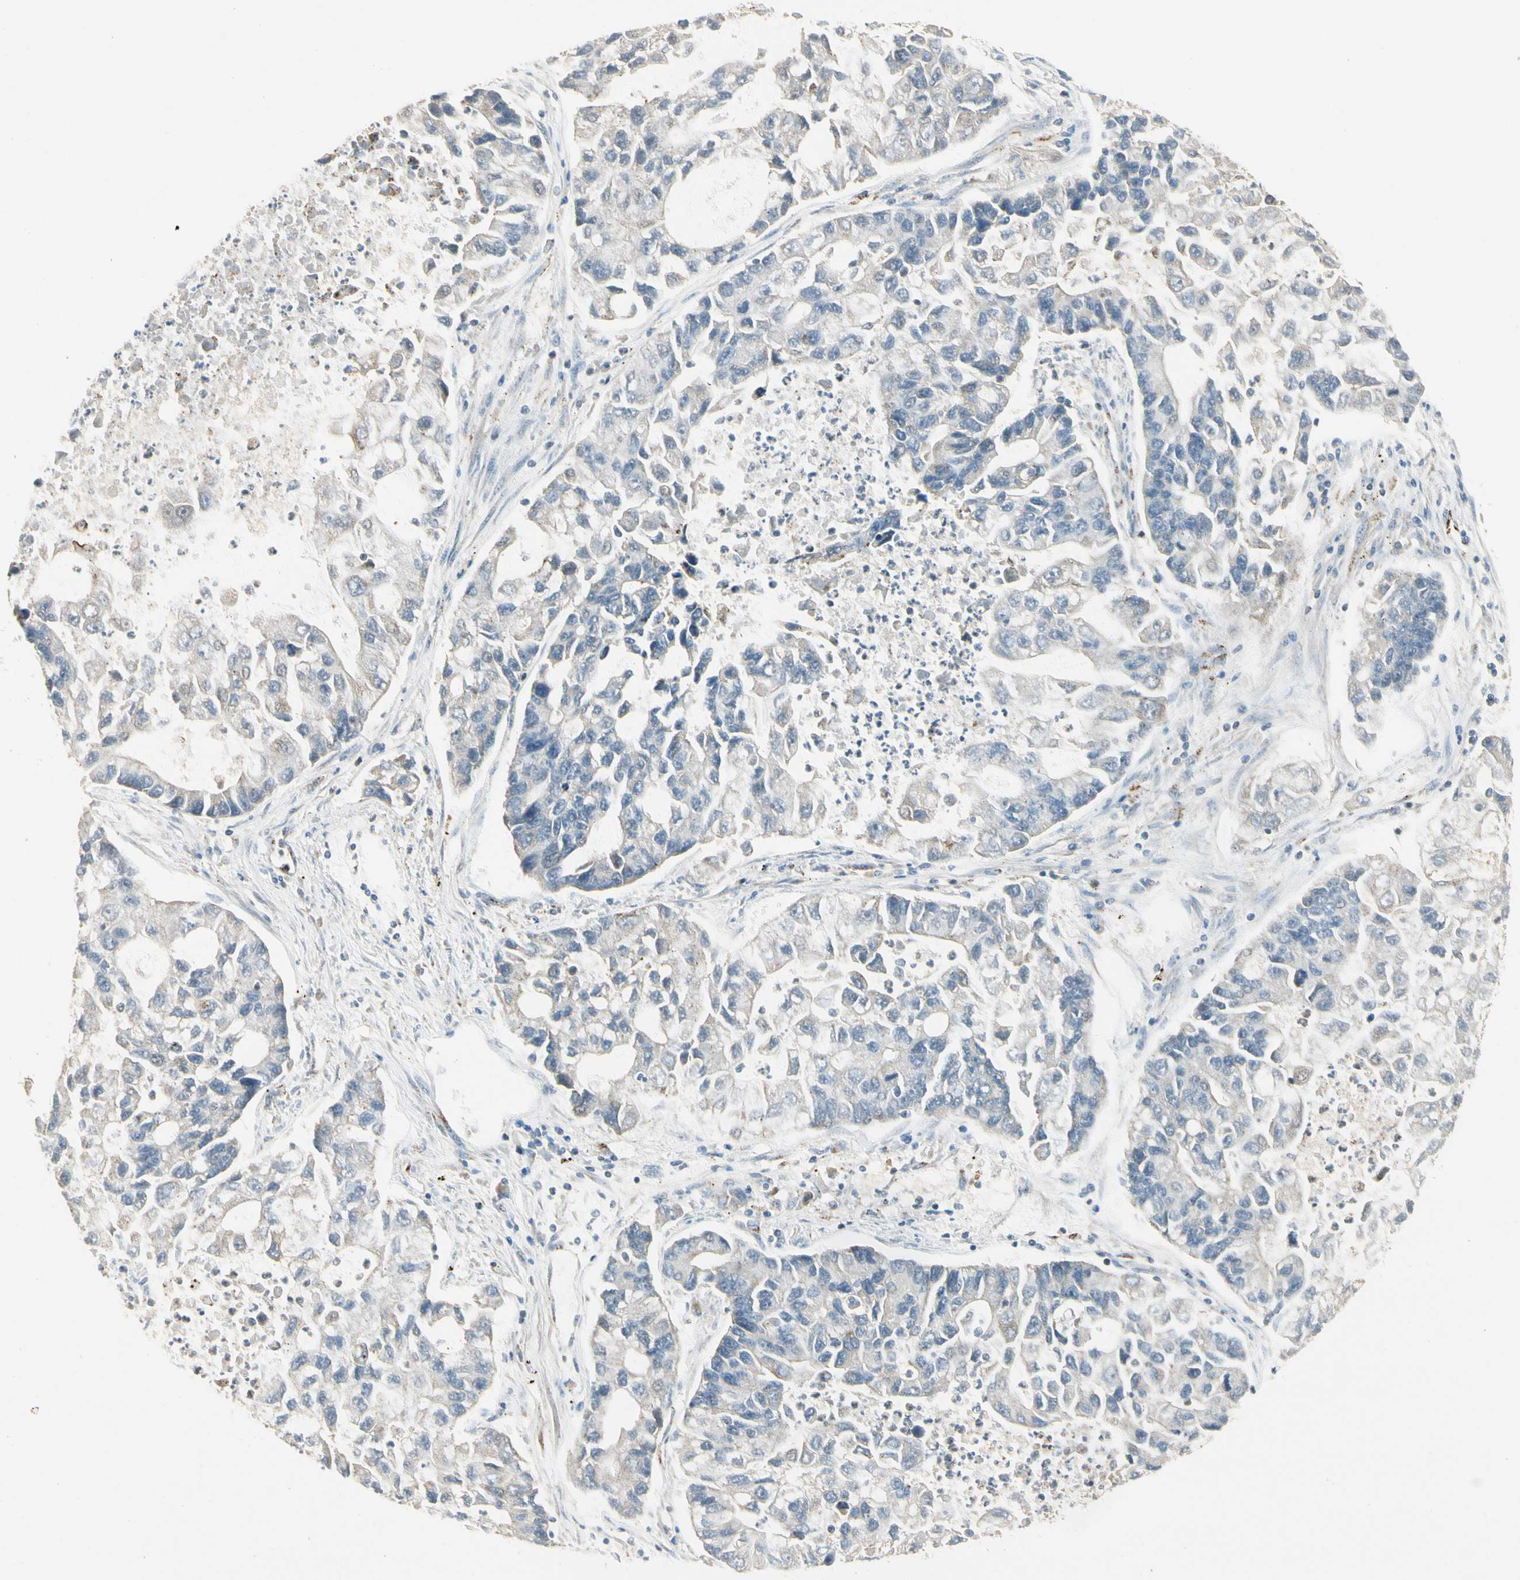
{"staining": {"intensity": "weak", "quantity": "<25%", "location": "cytoplasmic/membranous"}, "tissue": "lung cancer", "cell_type": "Tumor cells", "image_type": "cancer", "snomed": [{"axis": "morphology", "description": "Adenocarcinoma, NOS"}, {"axis": "topography", "description": "Lung"}], "caption": "Immunohistochemistry histopathology image of neoplastic tissue: human adenocarcinoma (lung) stained with DAB reveals no significant protein positivity in tumor cells.", "gene": "MANSC1", "patient": {"sex": "female", "age": 51}}